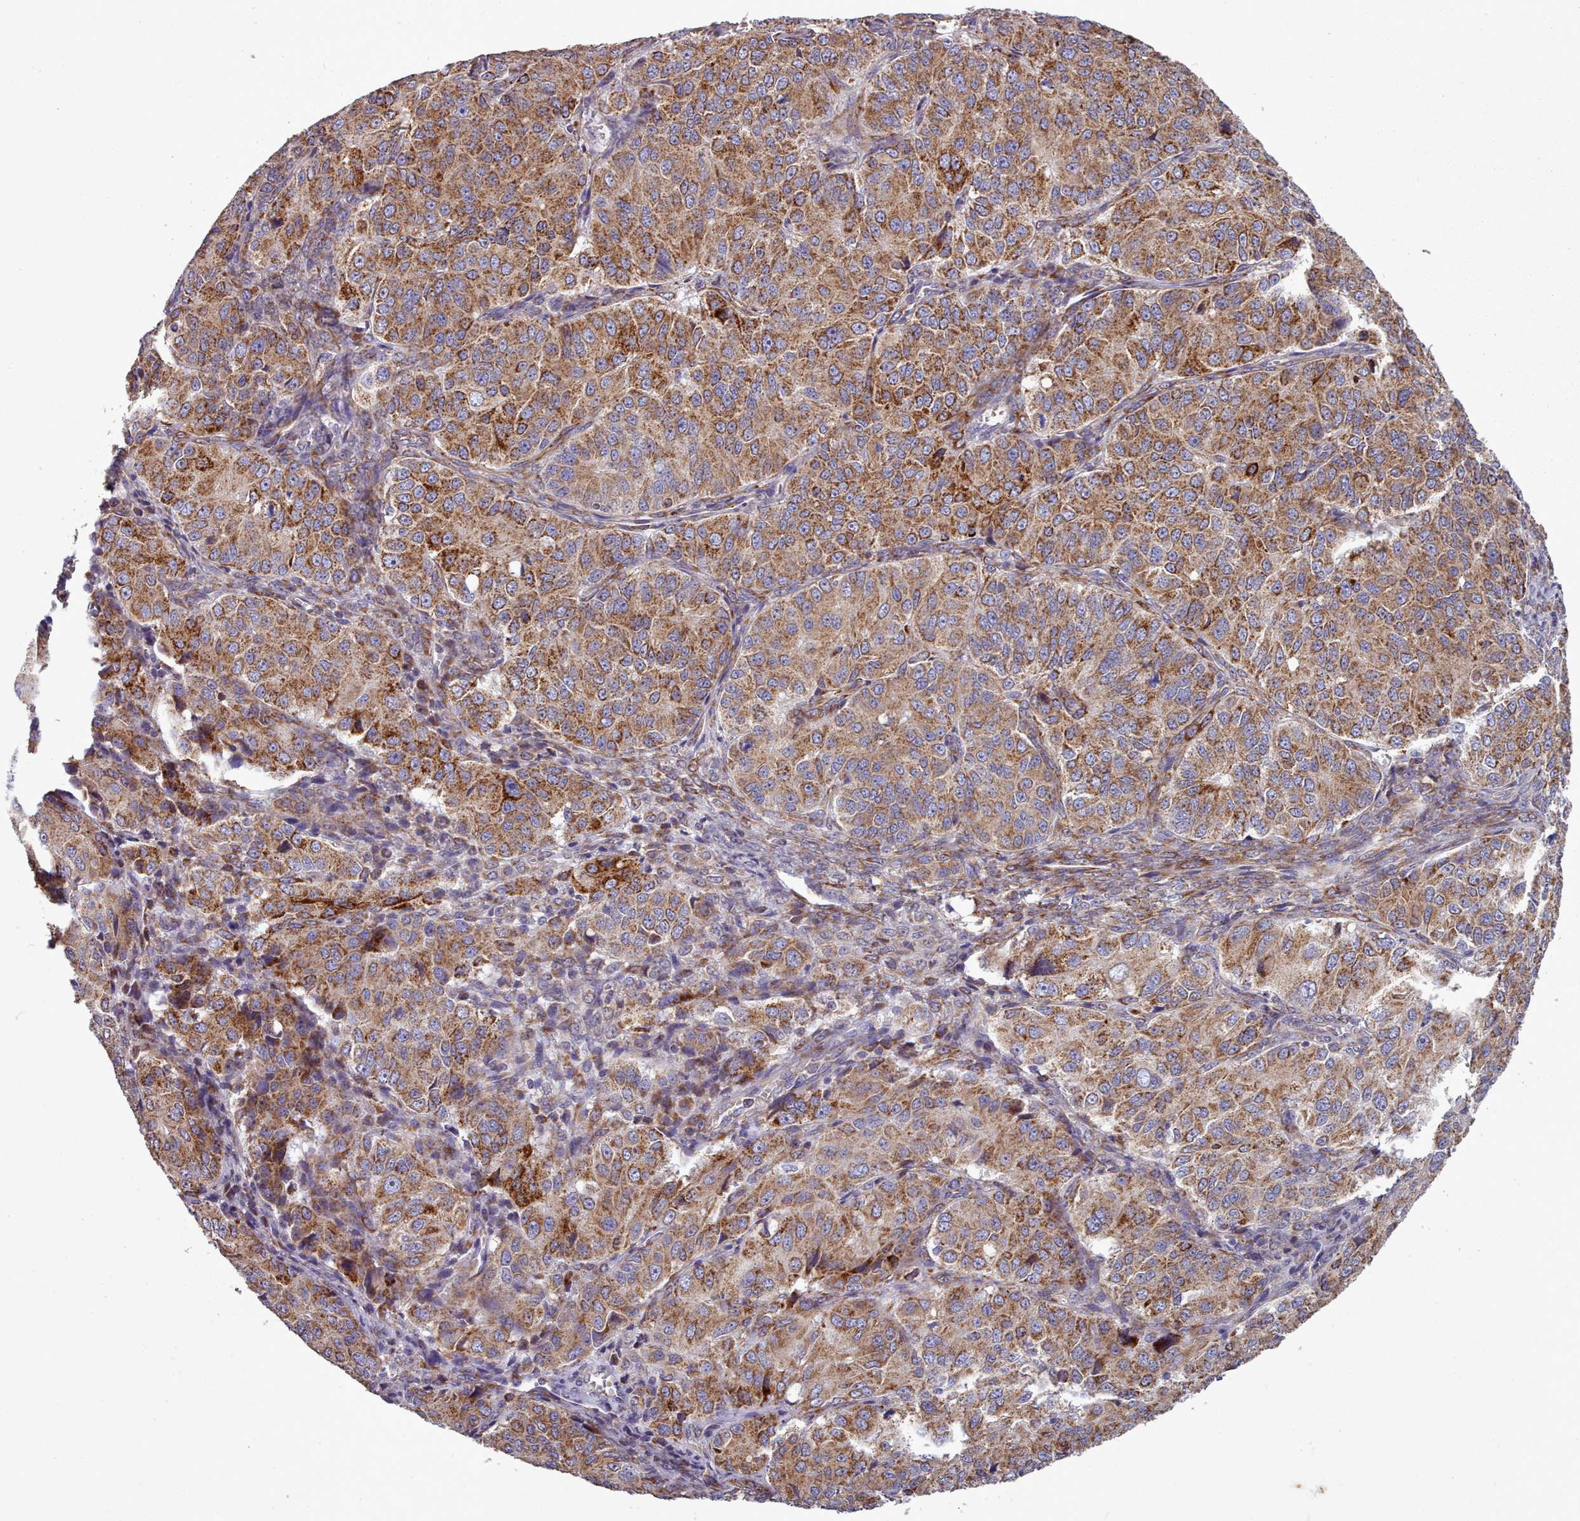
{"staining": {"intensity": "moderate", "quantity": ">75%", "location": "cytoplasmic/membranous"}, "tissue": "ovarian cancer", "cell_type": "Tumor cells", "image_type": "cancer", "snomed": [{"axis": "morphology", "description": "Carcinoma, endometroid"}, {"axis": "topography", "description": "Ovary"}], "caption": "An image of human ovarian cancer (endometroid carcinoma) stained for a protein exhibits moderate cytoplasmic/membranous brown staining in tumor cells.", "gene": "FKBP10", "patient": {"sex": "female", "age": 51}}